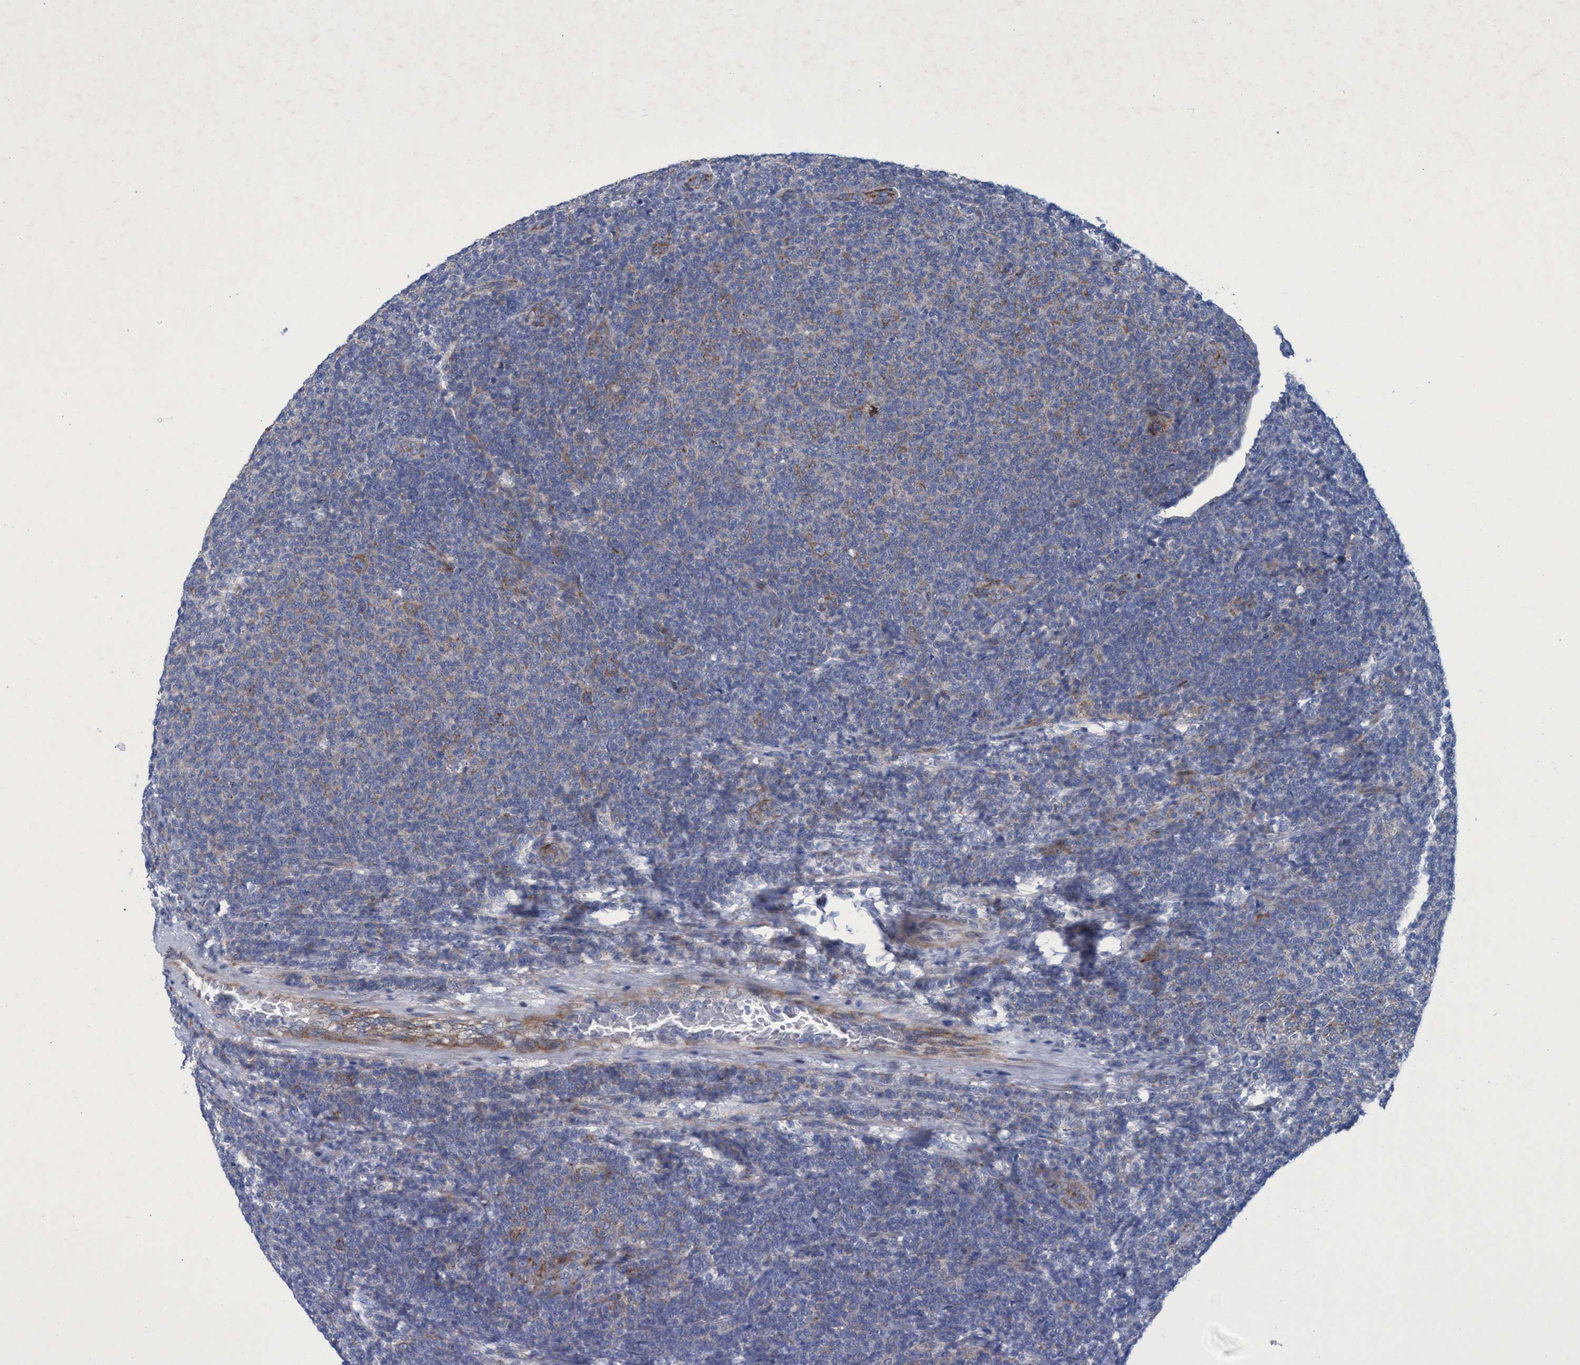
{"staining": {"intensity": "weak", "quantity": "<25%", "location": "cytoplasmic/membranous"}, "tissue": "lymphoma", "cell_type": "Tumor cells", "image_type": "cancer", "snomed": [{"axis": "morphology", "description": "Malignant lymphoma, non-Hodgkin's type, Low grade"}, {"axis": "topography", "description": "Lymph node"}], "caption": "This is an IHC image of malignant lymphoma, non-Hodgkin's type (low-grade). There is no positivity in tumor cells.", "gene": "R3HCC1", "patient": {"sex": "male", "age": 66}}